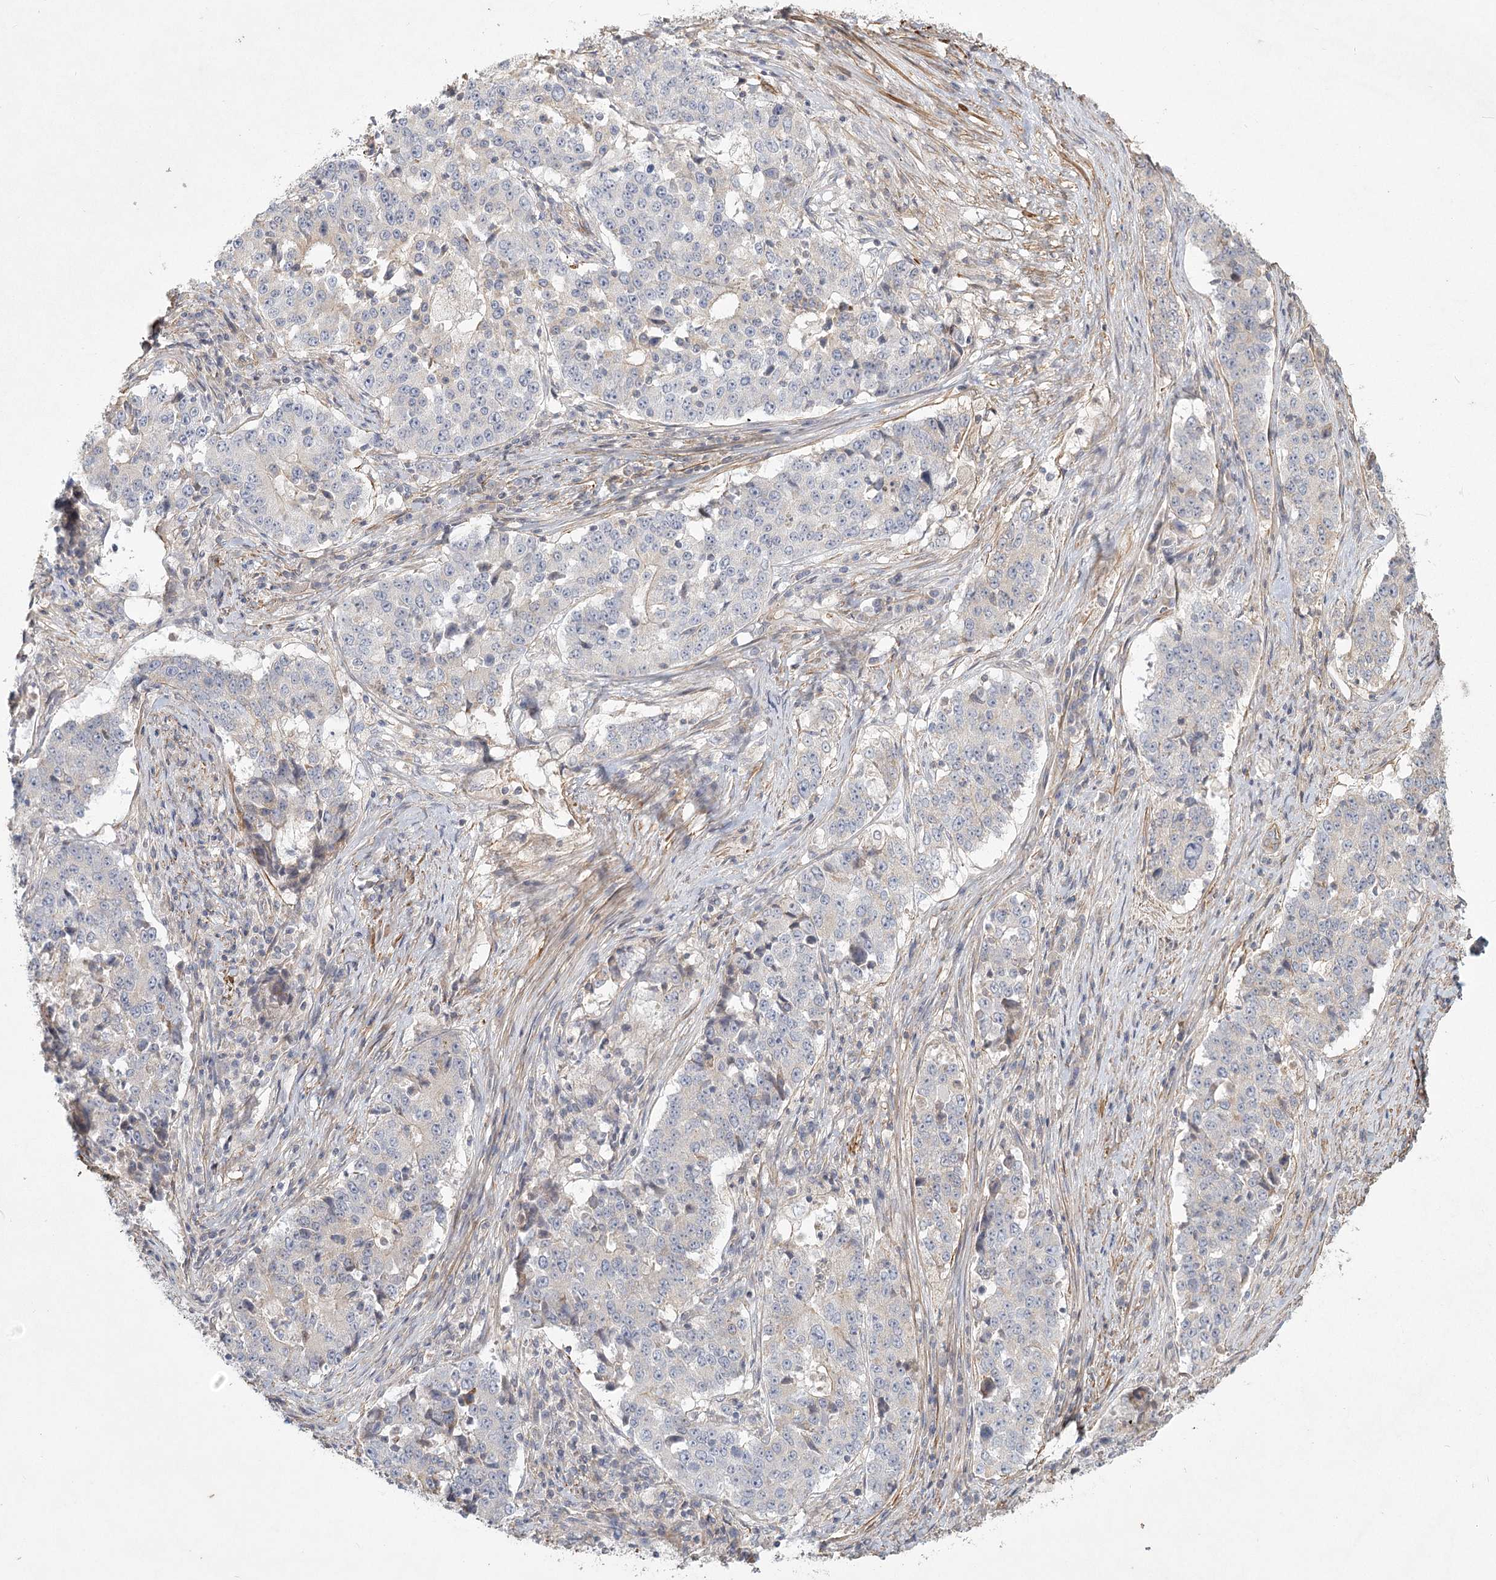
{"staining": {"intensity": "negative", "quantity": "none", "location": "none"}, "tissue": "stomach cancer", "cell_type": "Tumor cells", "image_type": "cancer", "snomed": [{"axis": "morphology", "description": "Adenocarcinoma, NOS"}, {"axis": "topography", "description": "Stomach"}], "caption": "Tumor cells are negative for protein expression in human adenocarcinoma (stomach). (DAB (3,3'-diaminobenzidine) IHC, high magnification).", "gene": "INPP4B", "patient": {"sex": "male", "age": 59}}